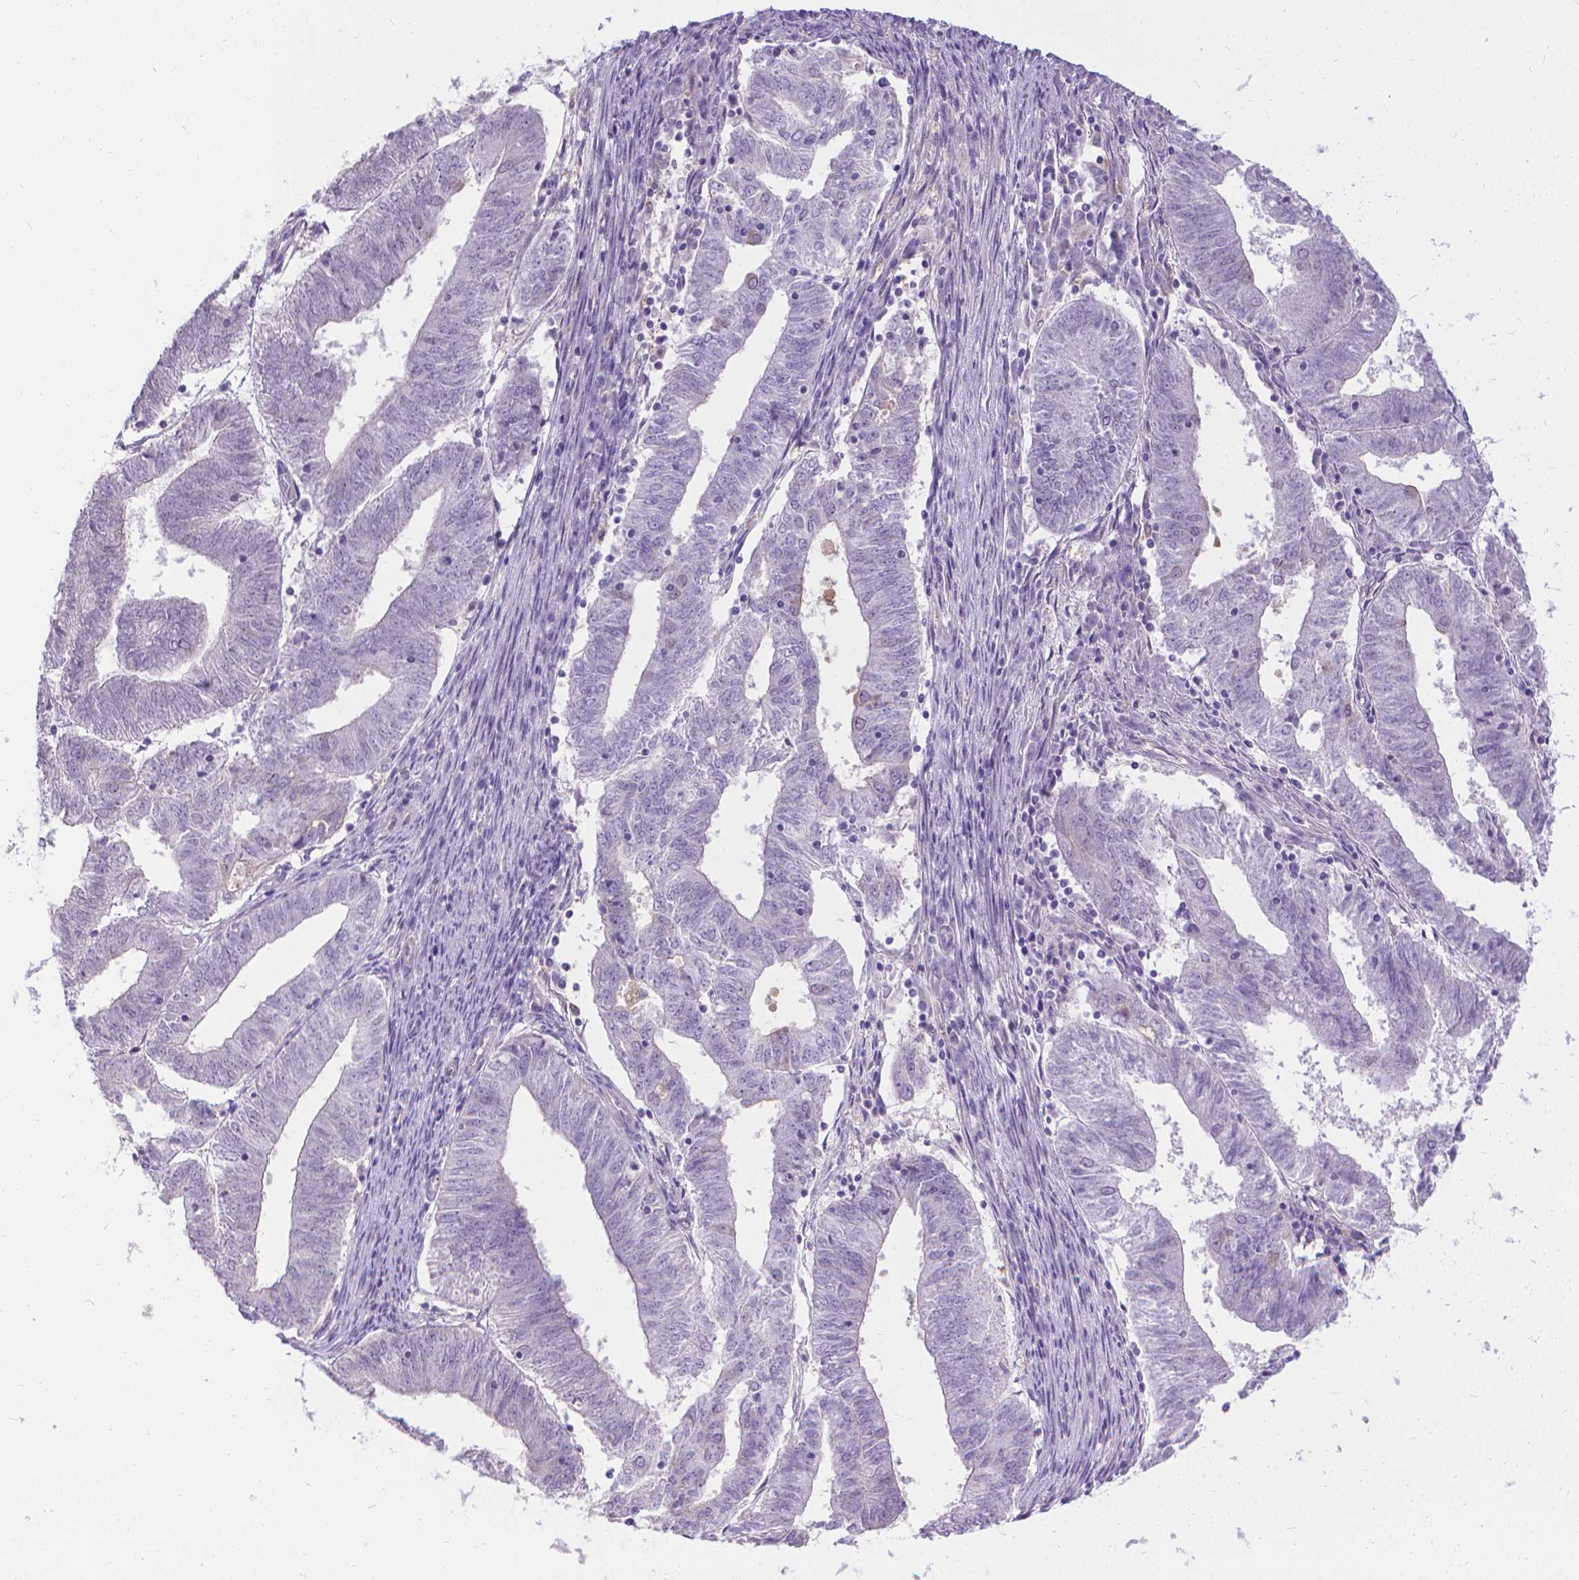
{"staining": {"intensity": "negative", "quantity": "none", "location": "none"}, "tissue": "endometrial cancer", "cell_type": "Tumor cells", "image_type": "cancer", "snomed": [{"axis": "morphology", "description": "Adenocarcinoma, NOS"}, {"axis": "topography", "description": "Endometrium"}], "caption": "Human adenocarcinoma (endometrial) stained for a protein using immunohistochemistry (IHC) demonstrates no expression in tumor cells.", "gene": "CFAP299", "patient": {"sex": "female", "age": 82}}